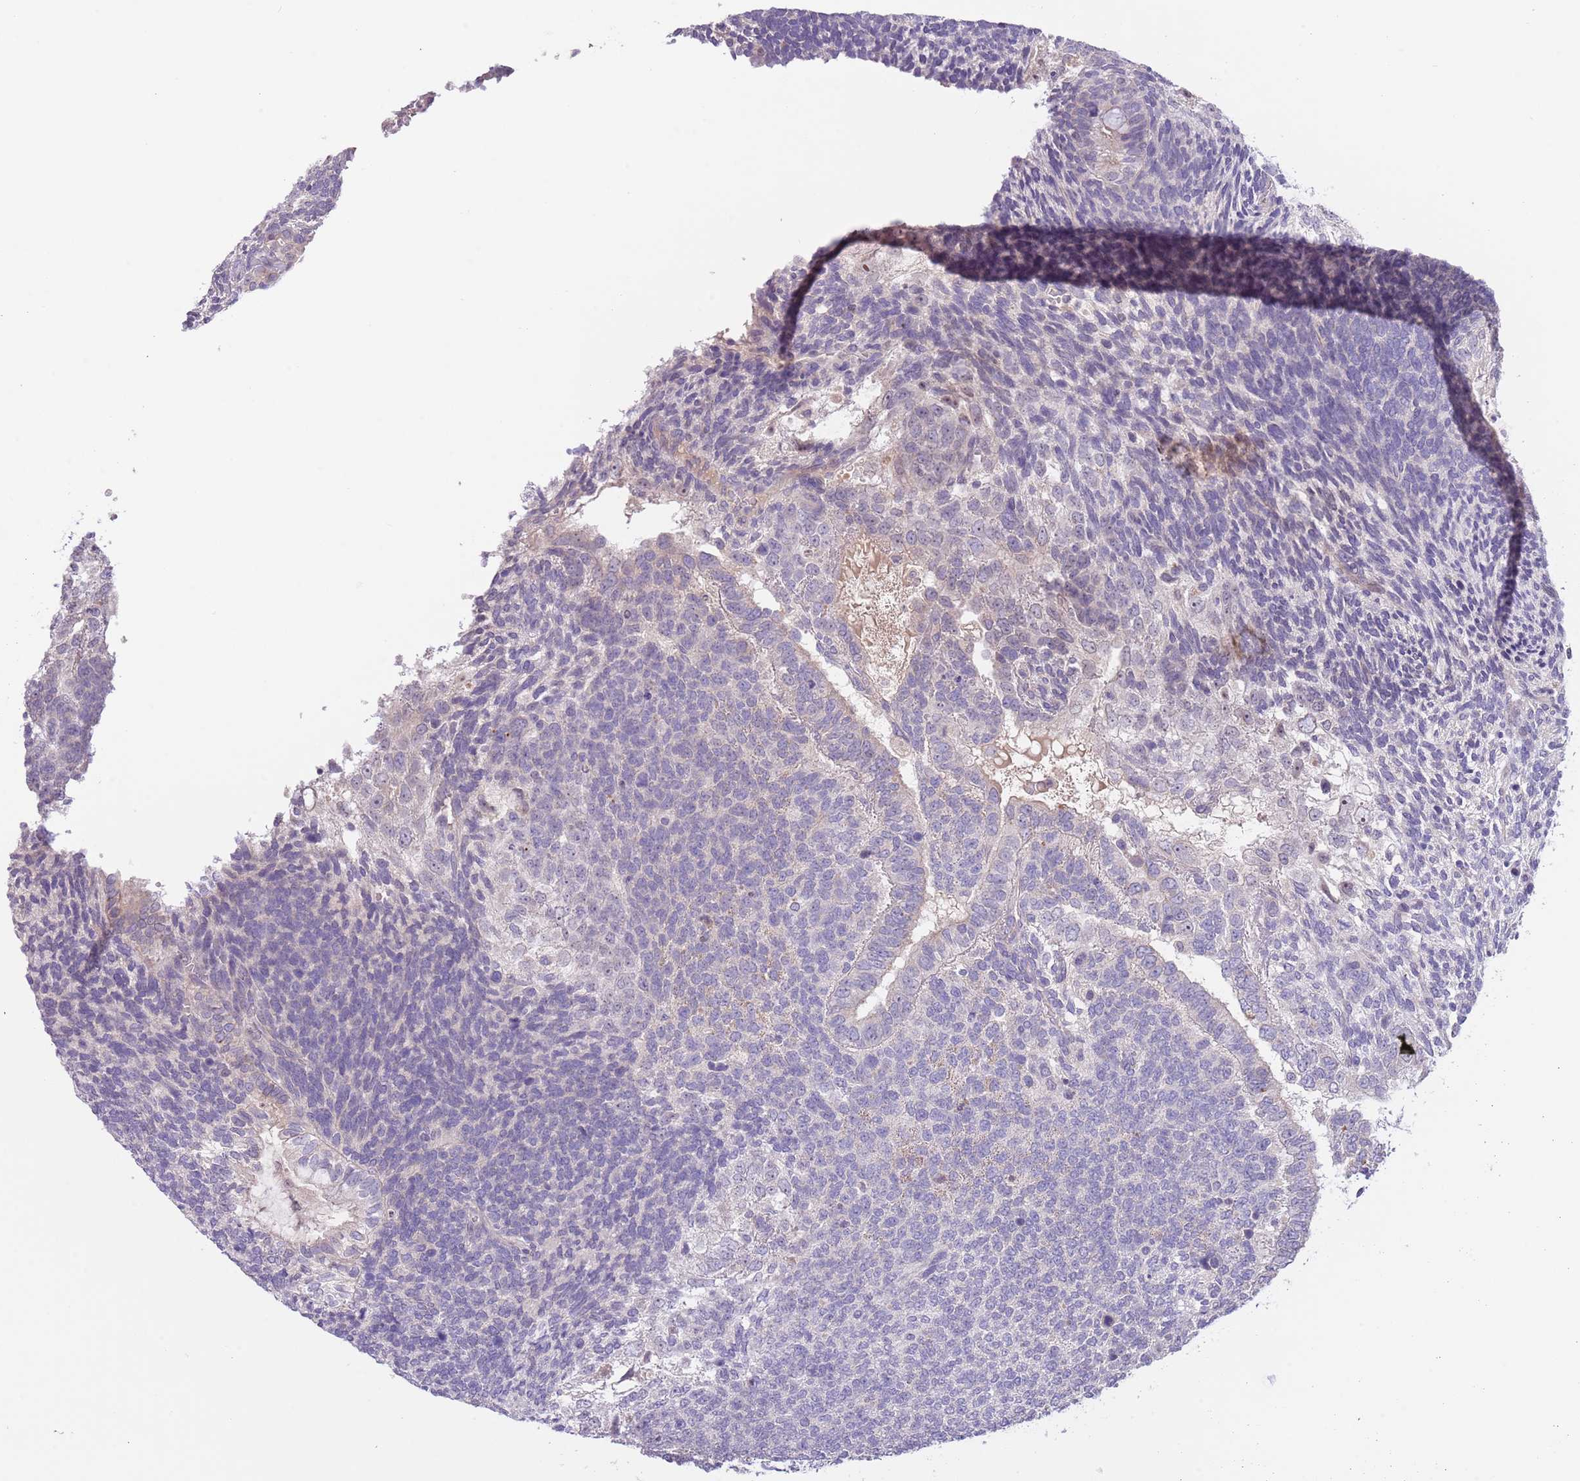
{"staining": {"intensity": "negative", "quantity": "none", "location": "none"}, "tissue": "testis cancer", "cell_type": "Tumor cells", "image_type": "cancer", "snomed": [{"axis": "morphology", "description": "Carcinoma, Embryonal, NOS"}, {"axis": "topography", "description": "Testis"}], "caption": "Immunohistochemical staining of testis cancer (embryonal carcinoma) reveals no significant staining in tumor cells.", "gene": "AP1S2", "patient": {"sex": "male", "age": 23}}